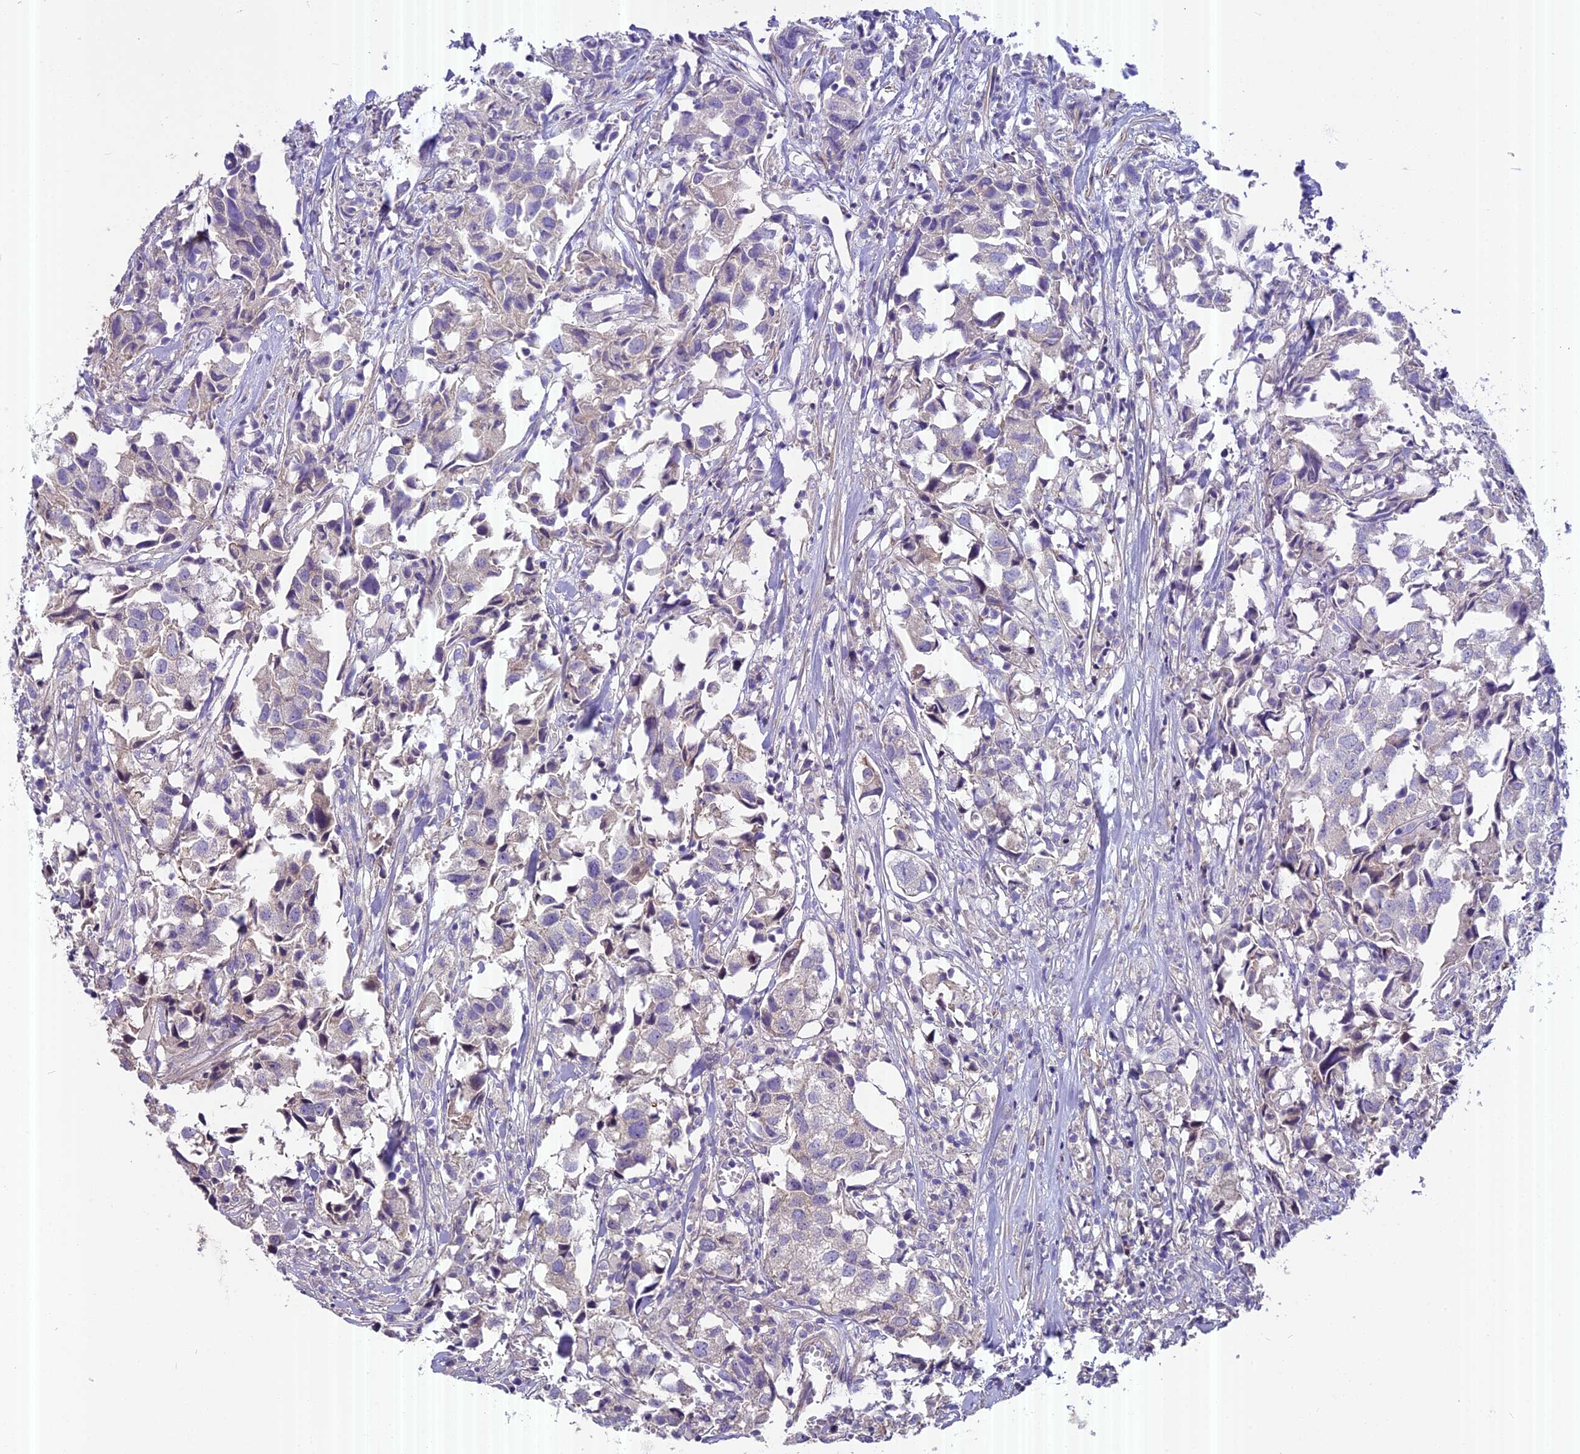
{"staining": {"intensity": "negative", "quantity": "none", "location": "none"}, "tissue": "urothelial cancer", "cell_type": "Tumor cells", "image_type": "cancer", "snomed": [{"axis": "morphology", "description": "Urothelial carcinoma, High grade"}, {"axis": "topography", "description": "Urinary bladder"}], "caption": "This is a photomicrograph of immunohistochemistry (IHC) staining of urothelial cancer, which shows no positivity in tumor cells.", "gene": "FAM98C", "patient": {"sex": "female", "age": 75}}